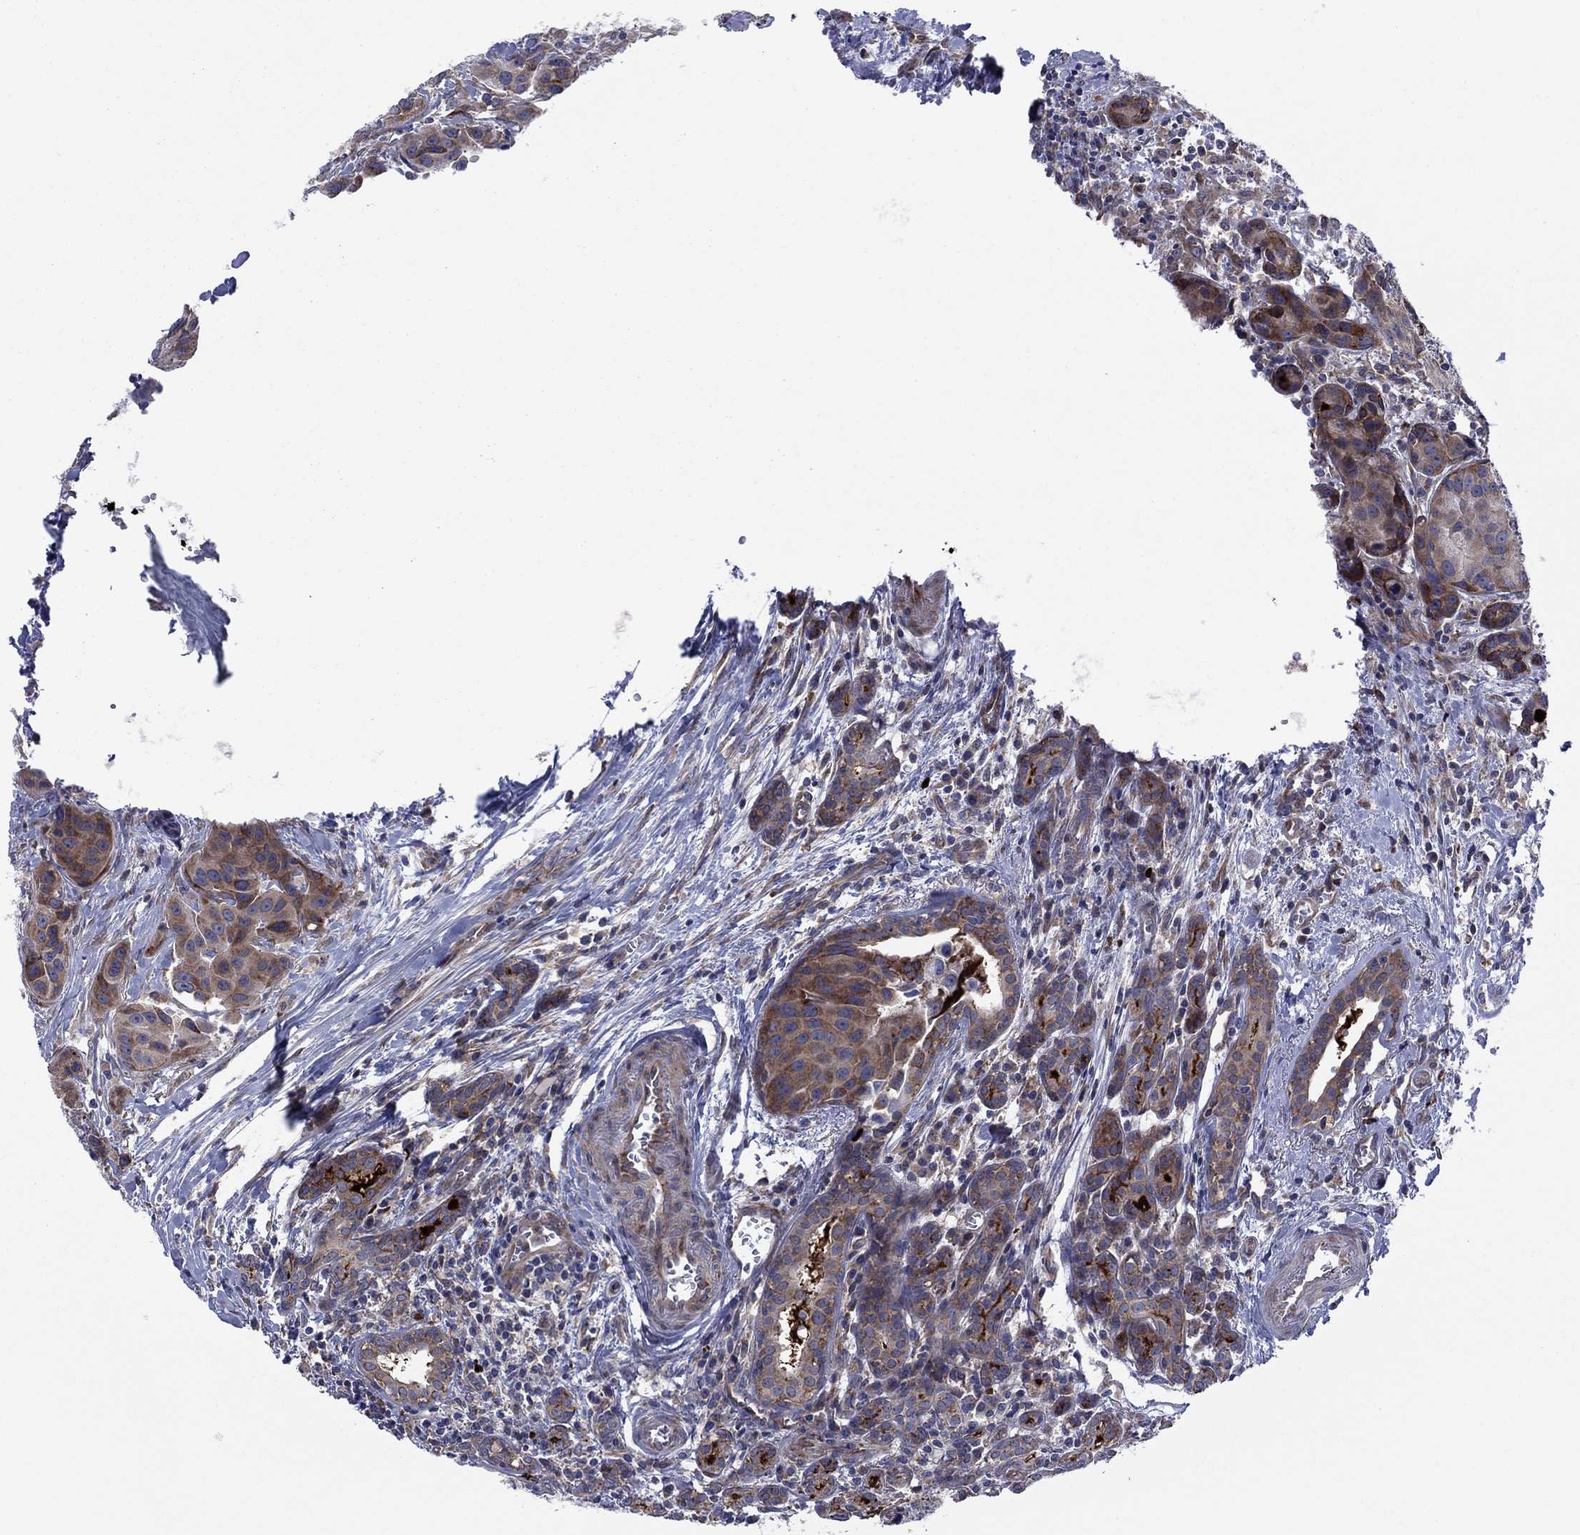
{"staining": {"intensity": "strong", "quantity": "25%-75%", "location": "cytoplasmic/membranous"}, "tissue": "head and neck cancer", "cell_type": "Tumor cells", "image_type": "cancer", "snomed": [{"axis": "morphology", "description": "Adenocarcinoma, NOS"}, {"axis": "topography", "description": "Head-Neck"}], "caption": "Immunohistochemistry (IHC) image of neoplastic tissue: human head and neck adenocarcinoma stained using immunohistochemistry (IHC) shows high levels of strong protein expression localized specifically in the cytoplasmic/membranous of tumor cells, appearing as a cytoplasmic/membranous brown color.", "gene": "GPR155", "patient": {"sex": "male", "age": 76}}